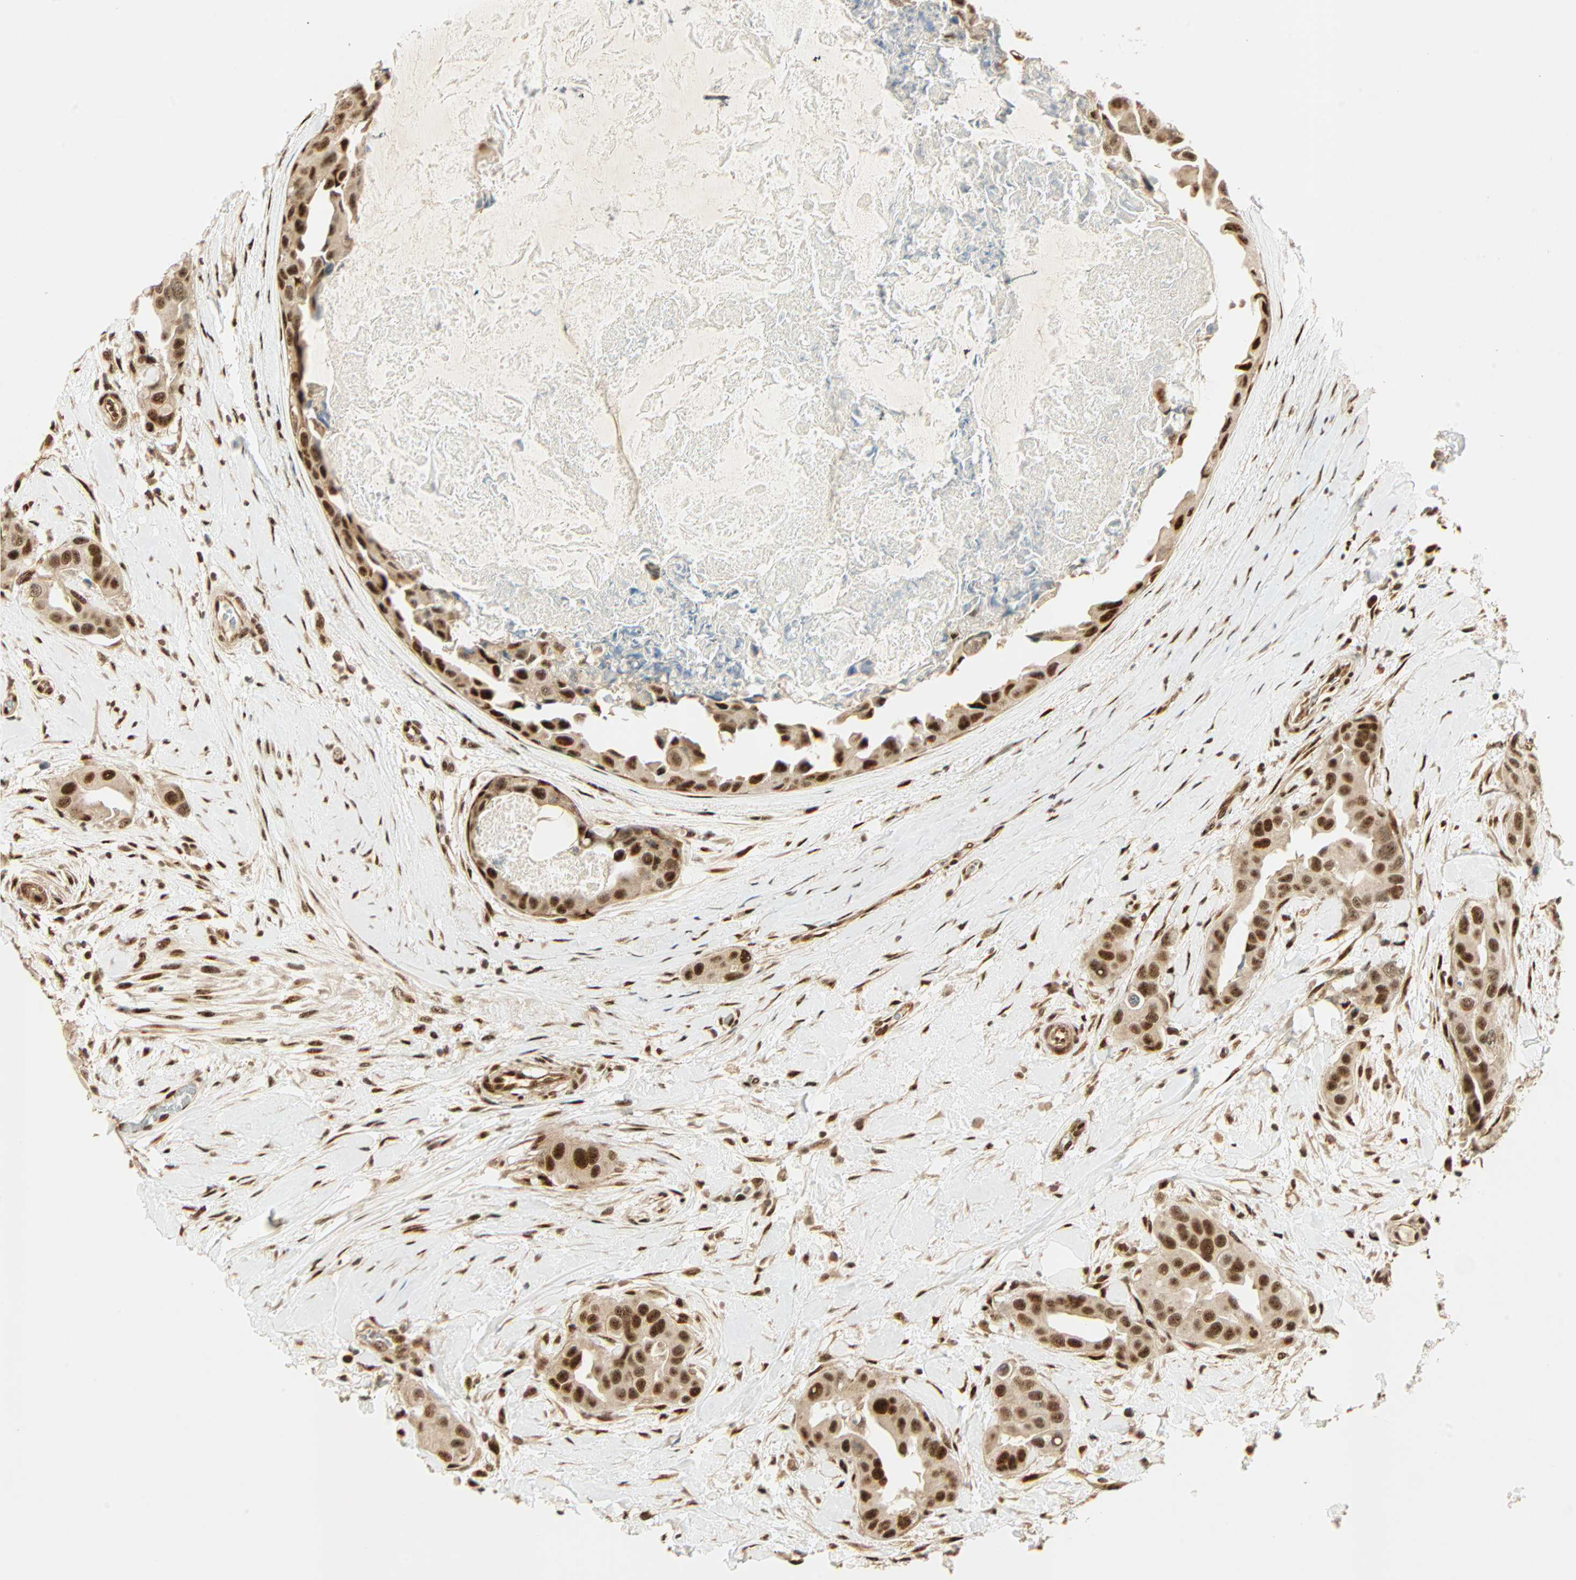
{"staining": {"intensity": "strong", "quantity": ">75%", "location": "cytoplasmic/membranous,nuclear"}, "tissue": "breast cancer", "cell_type": "Tumor cells", "image_type": "cancer", "snomed": [{"axis": "morphology", "description": "Duct carcinoma"}, {"axis": "topography", "description": "Breast"}], "caption": "Protein staining of breast cancer (infiltrating ductal carcinoma) tissue displays strong cytoplasmic/membranous and nuclear staining in approximately >75% of tumor cells.", "gene": "PNPLA6", "patient": {"sex": "female", "age": 40}}